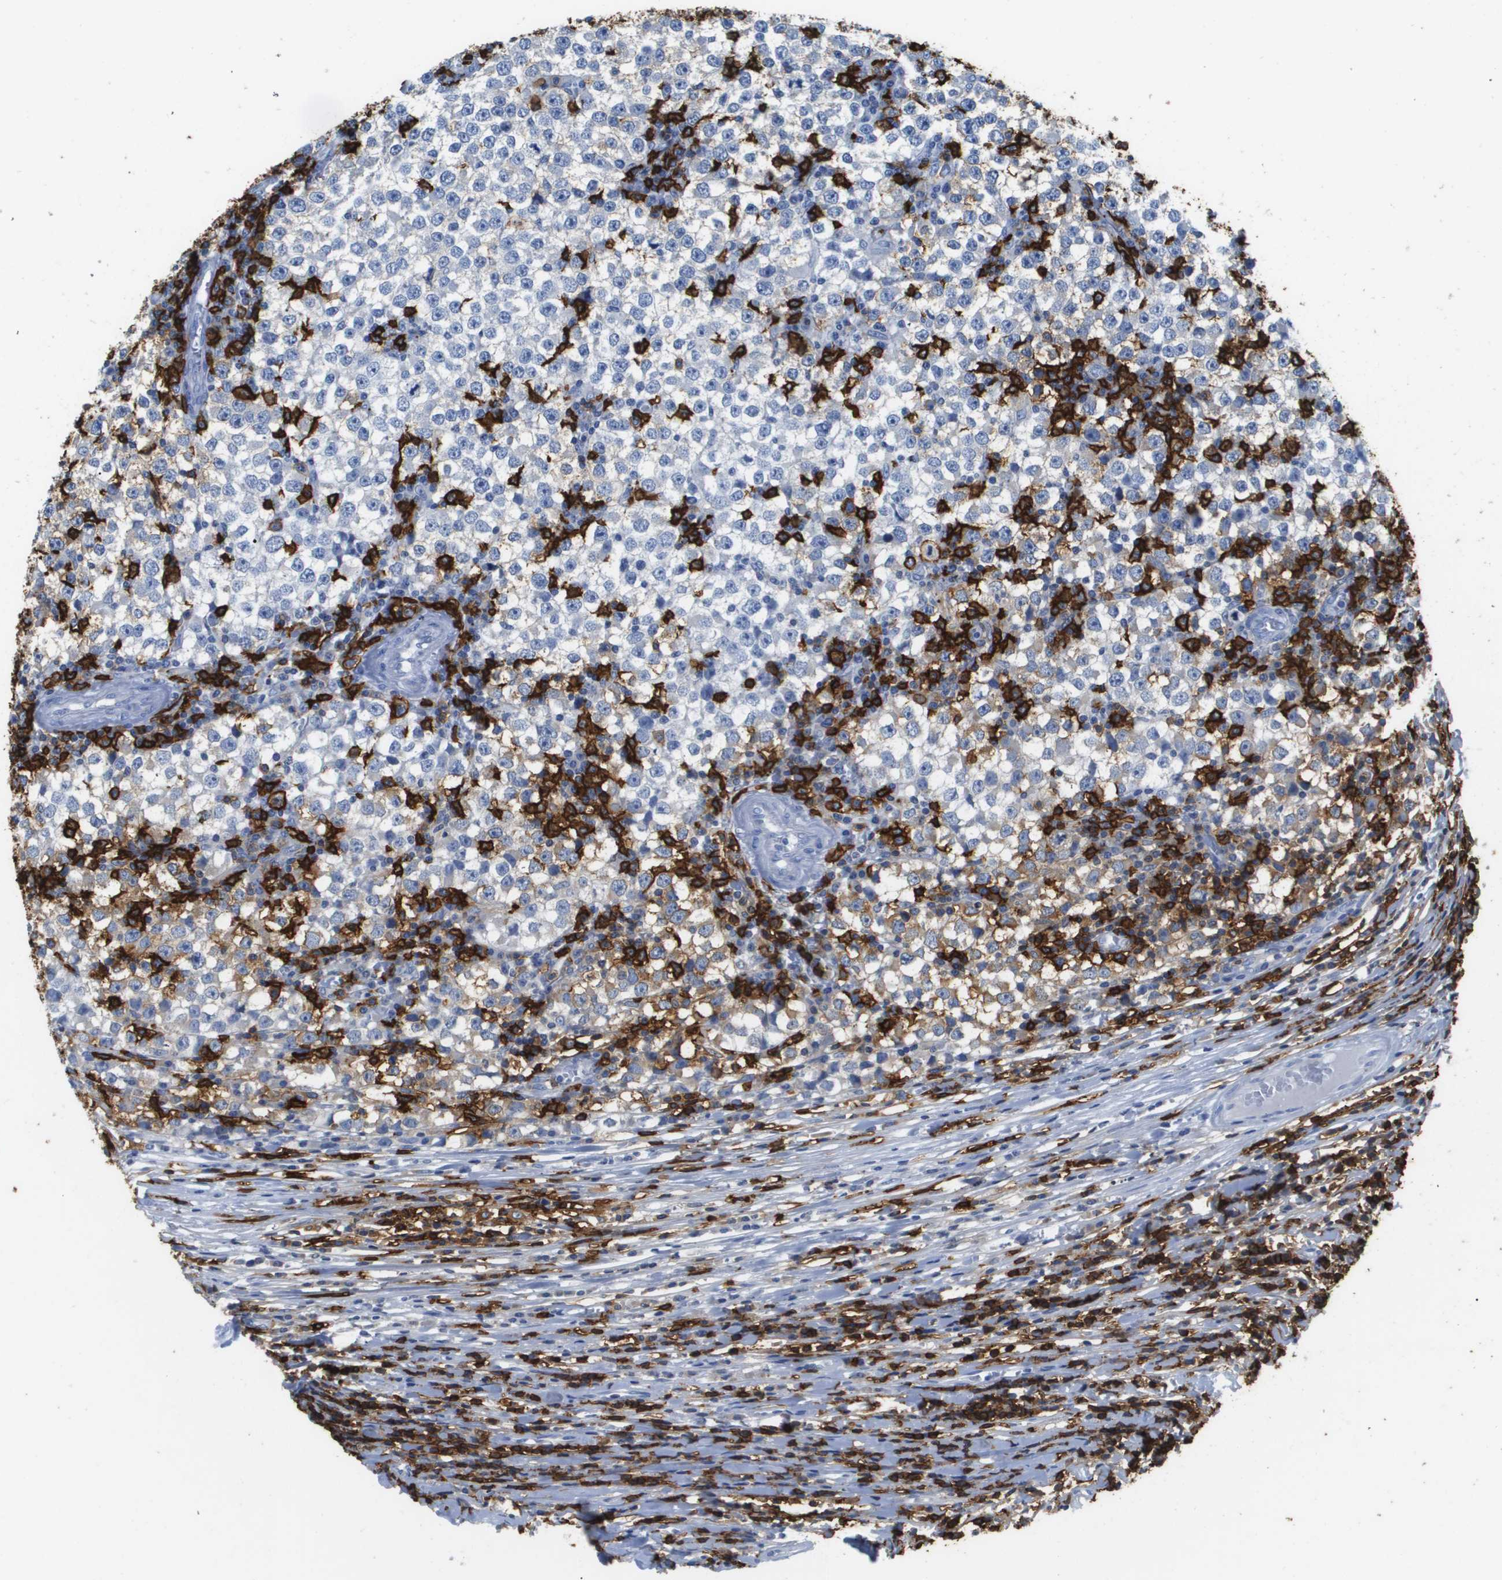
{"staining": {"intensity": "negative", "quantity": "none", "location": "none"}, "tissue": "testis cancer", "cell_type": "Tumor cells", "image_type": "cancer", "snomed": [{"axis": "morphology", "description": "Seminoma, NOS"}, {"axis": "topography", "description": "Testis"}], "caption": "Tumor cells are negative for brown protein staining in seminoma (testis).", "gene": "MS4A1", "patient": {"sex": "male", "age": 65}}